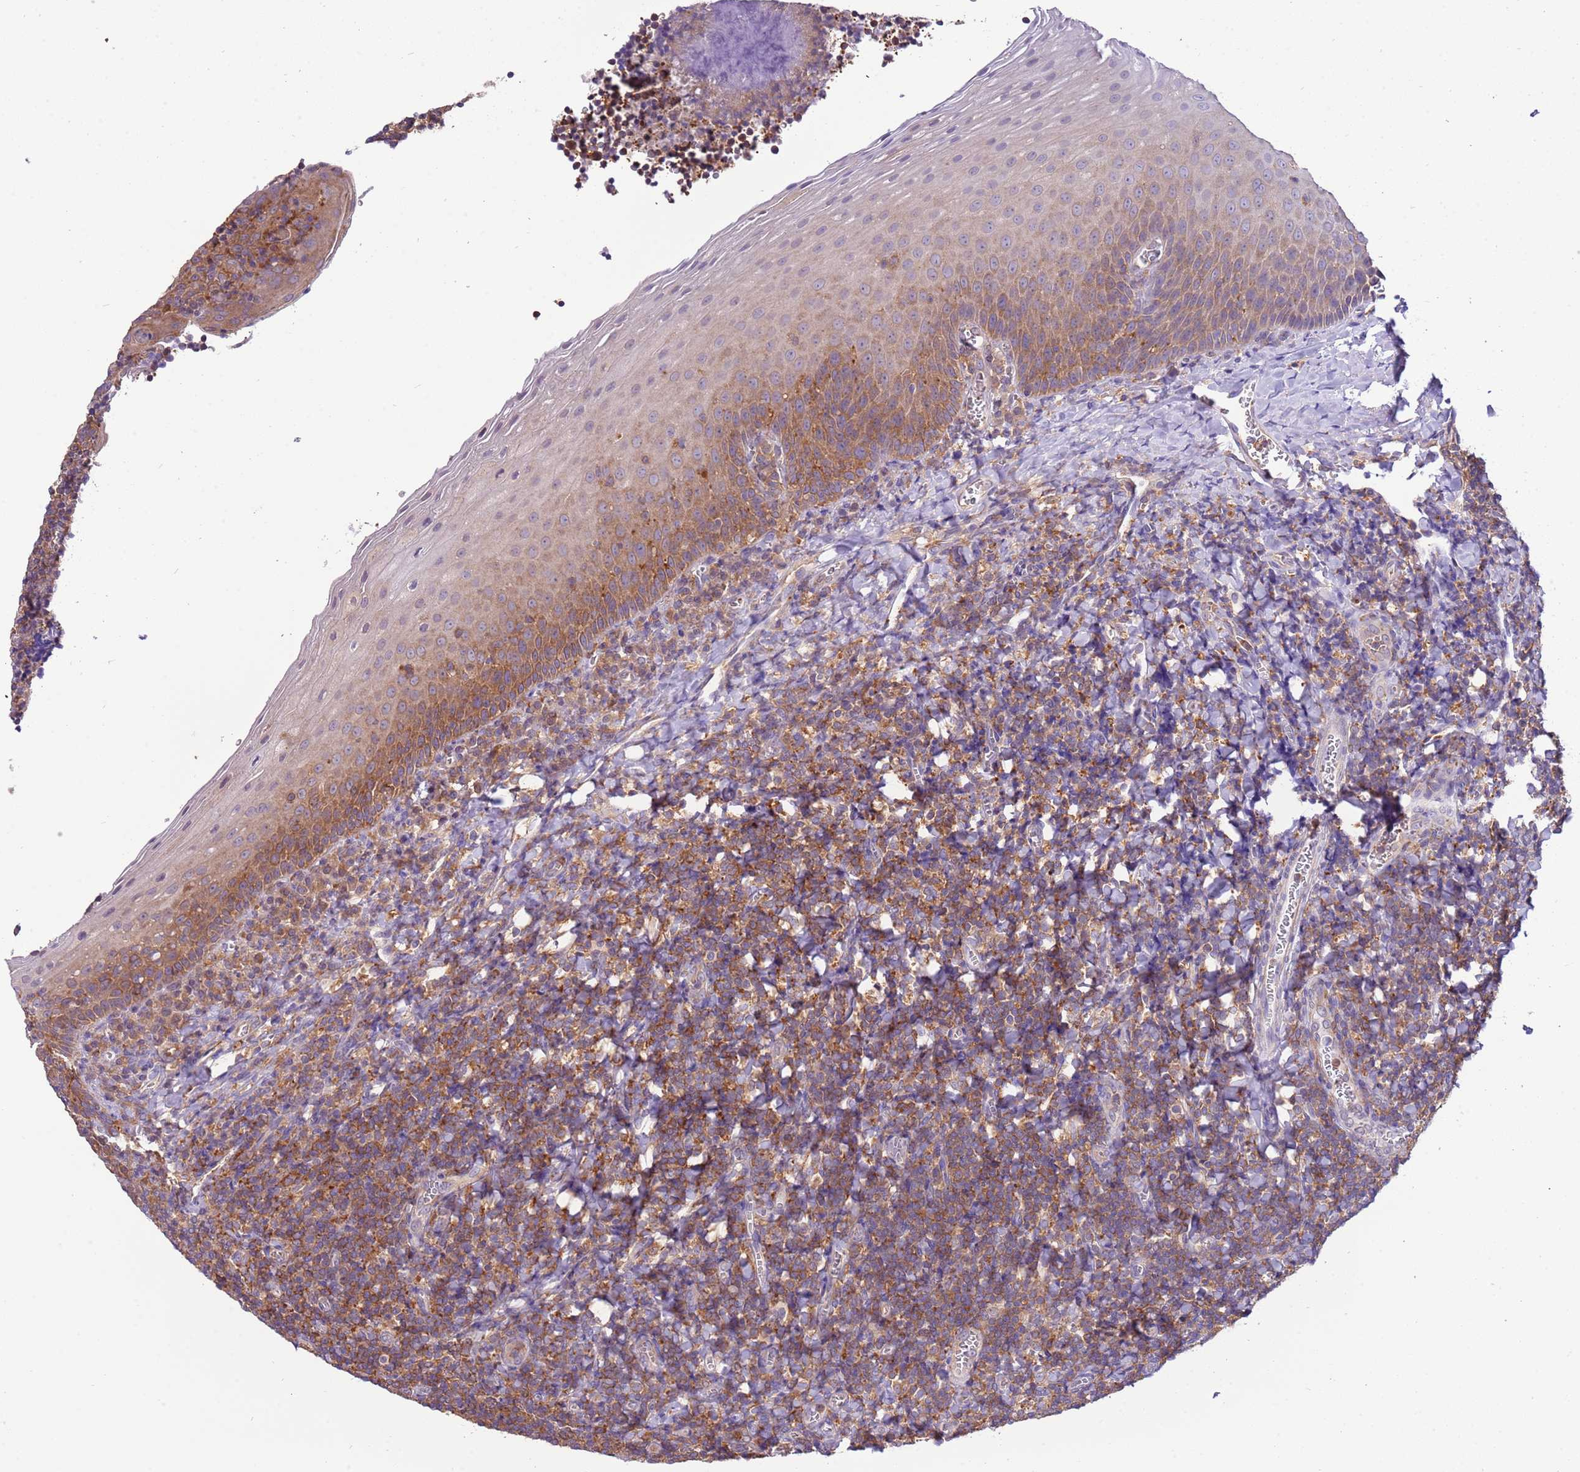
{"staining": {"intensity": "moderate", "quantity": "<25%", "location": "cytoplasmic/membranous"}, "tissue": "tonsil", "cell_type": "Germinal center cells", "image_type": "normal", "snomed": [{"axis": "morphology", "description": "Normal tissue, NOS"}, {"axis": "topography", "description": "Tonsil"}], "caption": "High-power microscopy captured an immunohistochemistry (IHC) histopathology image of normal tonsil, revealing moderate cytoplasmic/membranous staining in approximately <25% of germinal center cells. The protein is stained brown, and the nuclei are stained in blue (DAB (3,3'-diaminobenzidine) IHC with brightfield microscopy, high magnification).", "gene": "STIP1", "patient": {"sex": "male", "age": 27}}